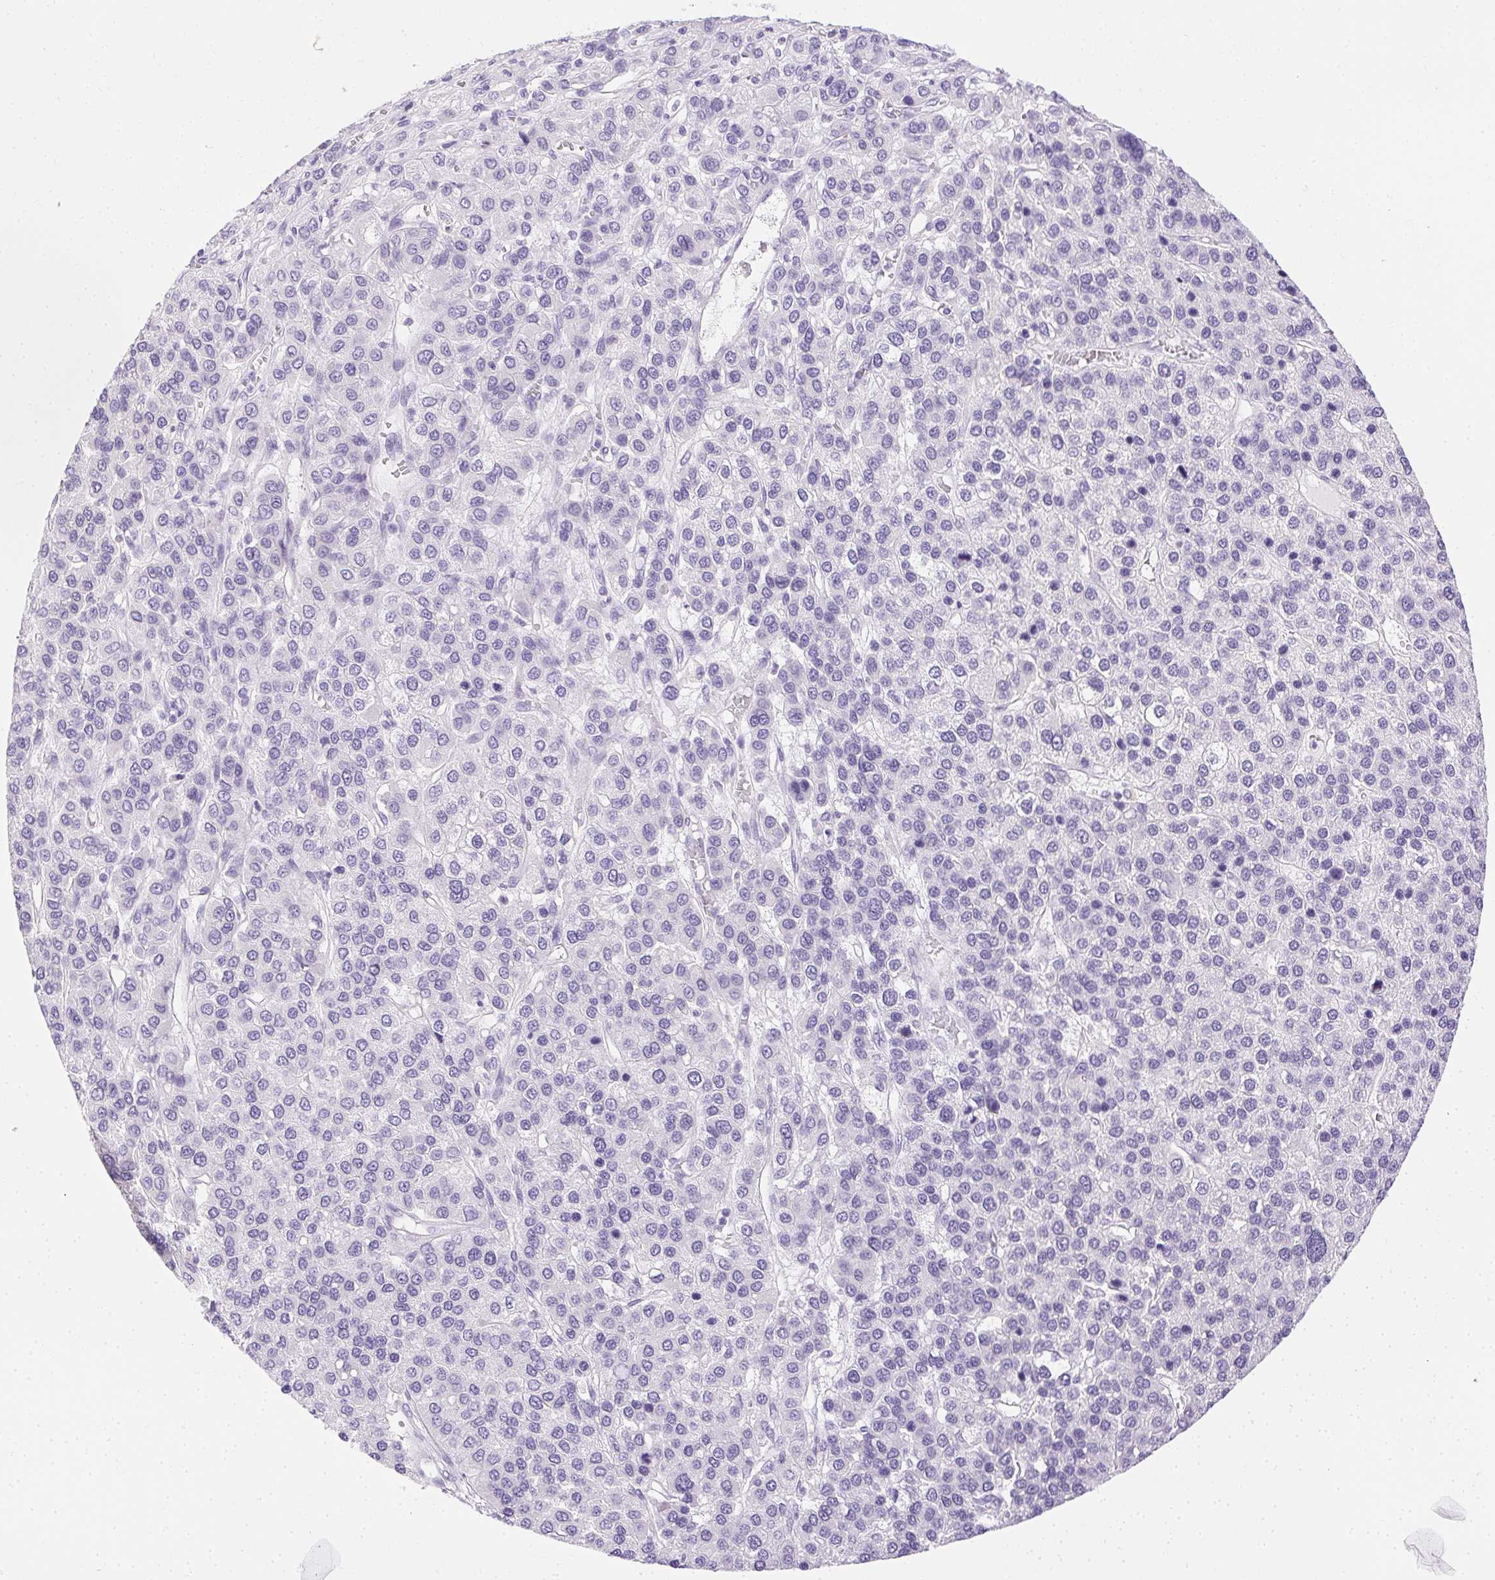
{"staining": {"intensity": "negative", "quantity": "none", "location": "none"}, "tissue": "liver cancer", "cell_type": "Tumor cells", "image_type": "cancer", "snomed": [{"axis": "morphology", "description": "Carcinoma, Hepatocellular, NOS"}, {"axis": "topography", "description": "Liver"}], "caption": "This micrograph is of liver cancer stained with immunohistochemistry (IHC) to label a protein in brown with the nuclei are counter-stained blue. There is no staining in tumor cells. The staining is performed using DAB (3,3'-diaminobenzidine) brown chromogen with nuclei counter-stained in using hematoxylin.", "gene": "C20orf85", "patient": {"sex": "female", "age": 41}}